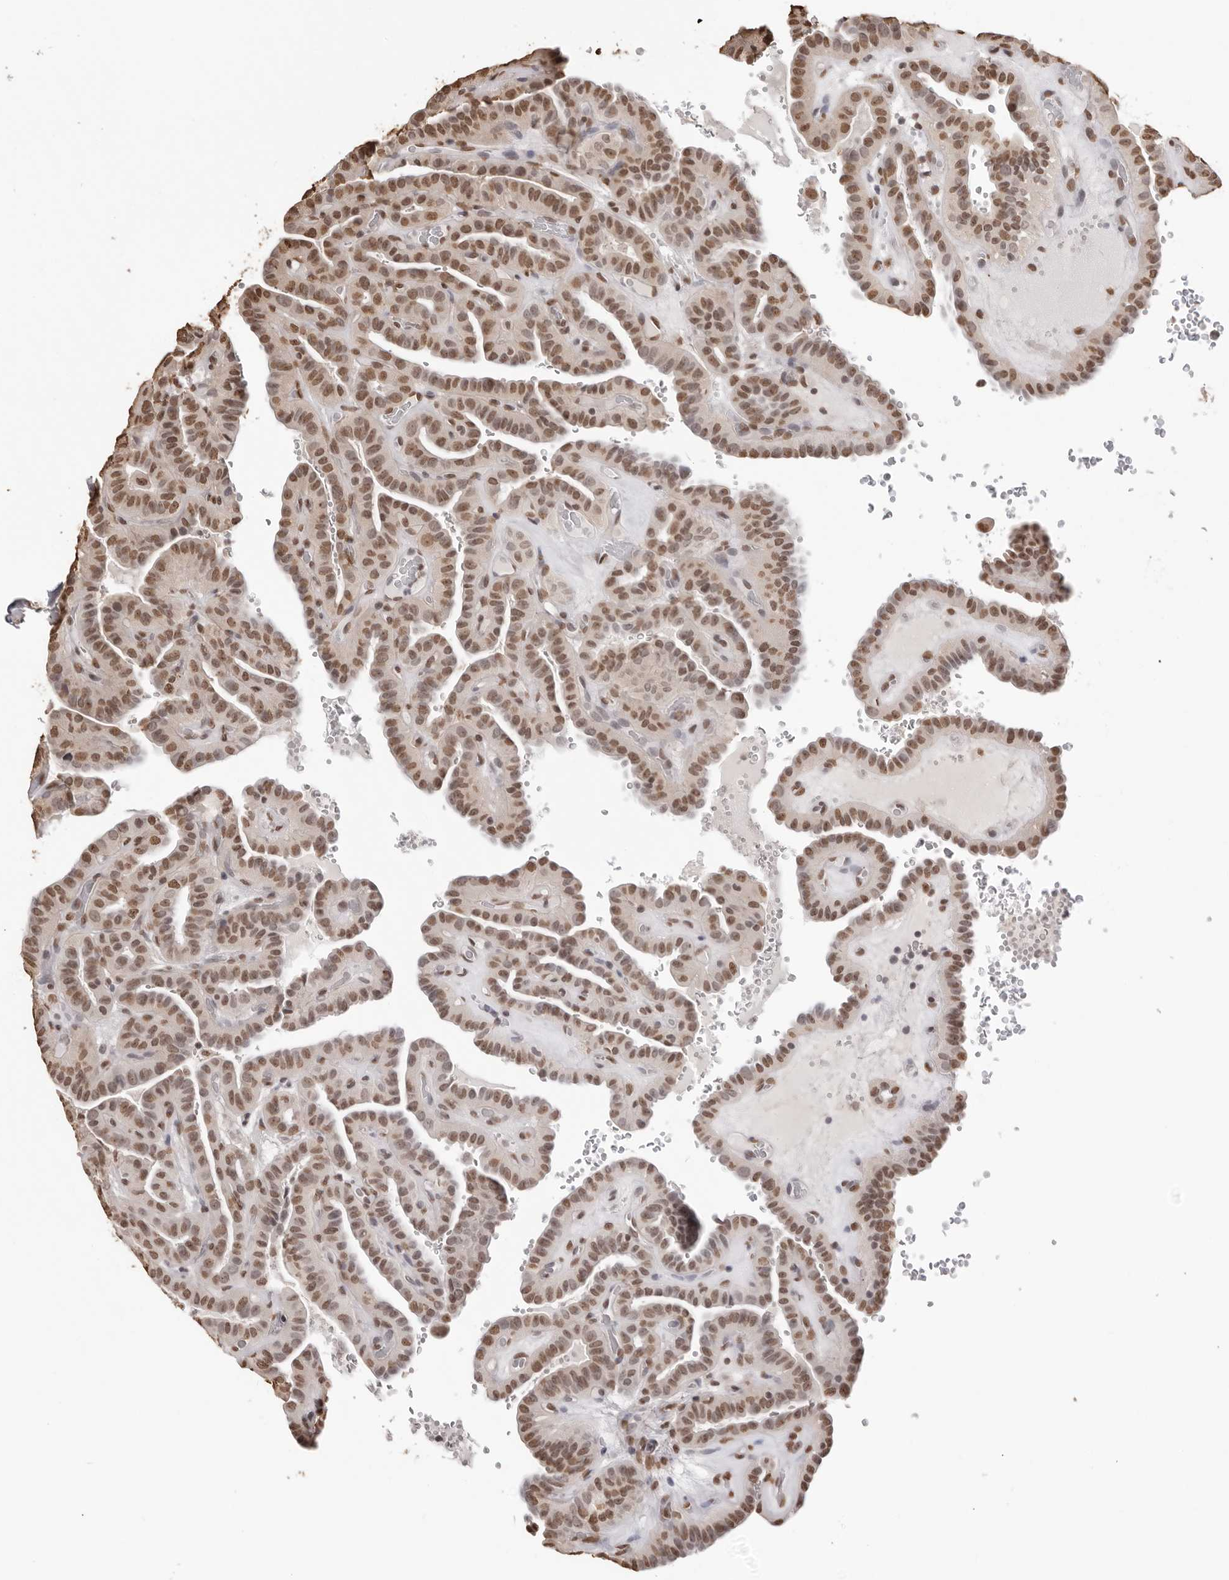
{"staining": {"intensity": "moderate", "quantity": ">75%", "location": "nuclear"}, "tissue": "thyroid cancer", "cell_type": "Tumor cells", "image_type": "cancer", "snomed": [{"axis": "morphology", "description": "Papillary adenocarcinoma, NOS"}, {"axis": "topography", "description": "Thyroid gland"}], "caption": "Approximately >75% of tumor cells in human thyroid papillary adenocarcinoma reveal moderate nuclear protein positivity as visualized by brown immunohistochemical staining.", "gene": "OLIG3", "patient": {"sex": "male", "age": 77}}